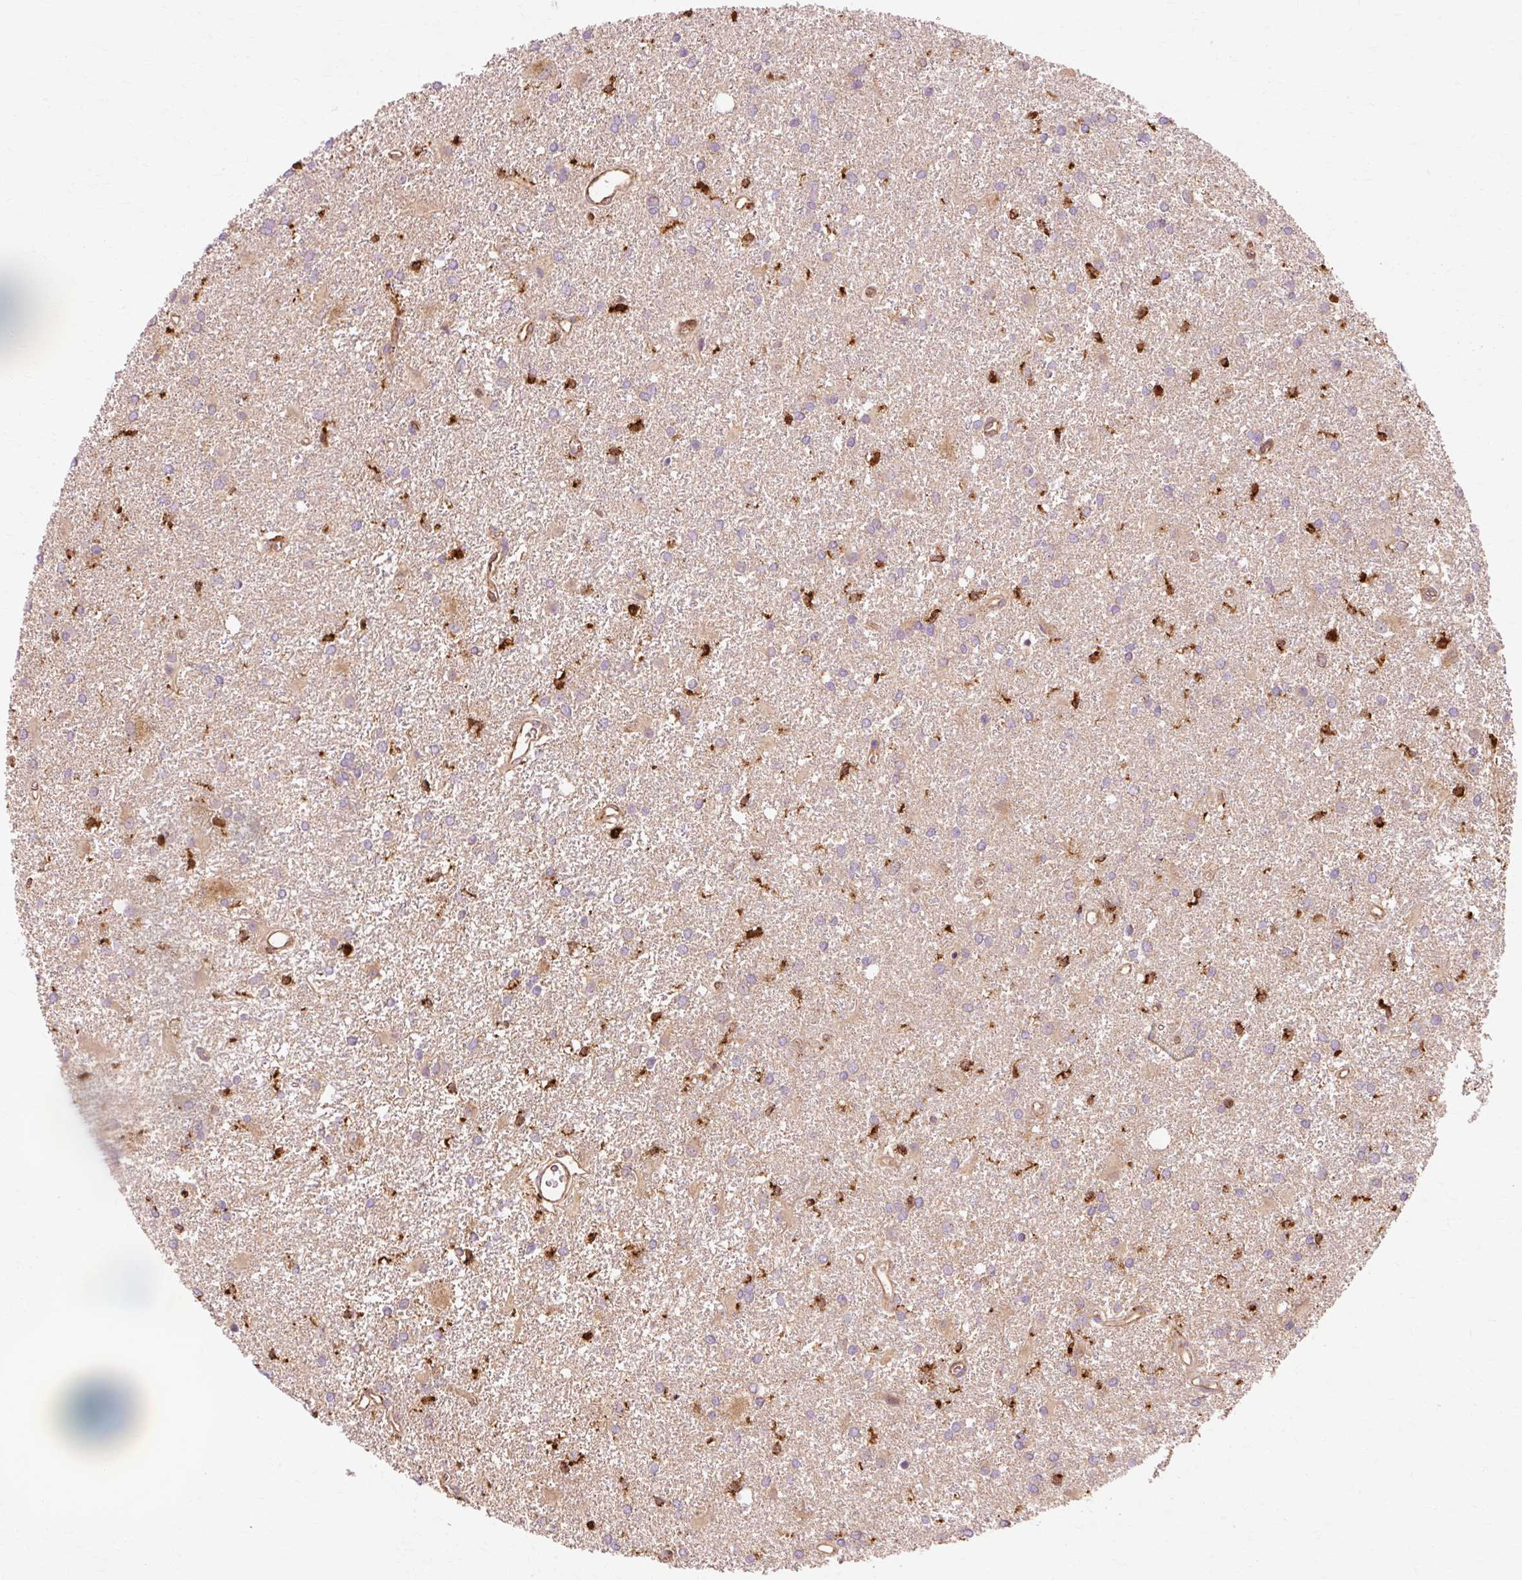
{"staining": {"intensity": "negative", "quantity": "none", "location": "none"}, "tissue": "glioma", "cell_type": "Tumor cells", "image_type": "cancer", "snomed": [{"axis": "morphology", "description": "Glioma, malignant, High grade"}, {"axis": "topography", "description": "Brain"}], "caption": "High power microscopy image of an immunohistochemistry (IHC) histopathology image of glioma, revealing no significant staining in tumor cells.", "gene": "GPX1", "patient": {"sex": "female", "age": 50}}